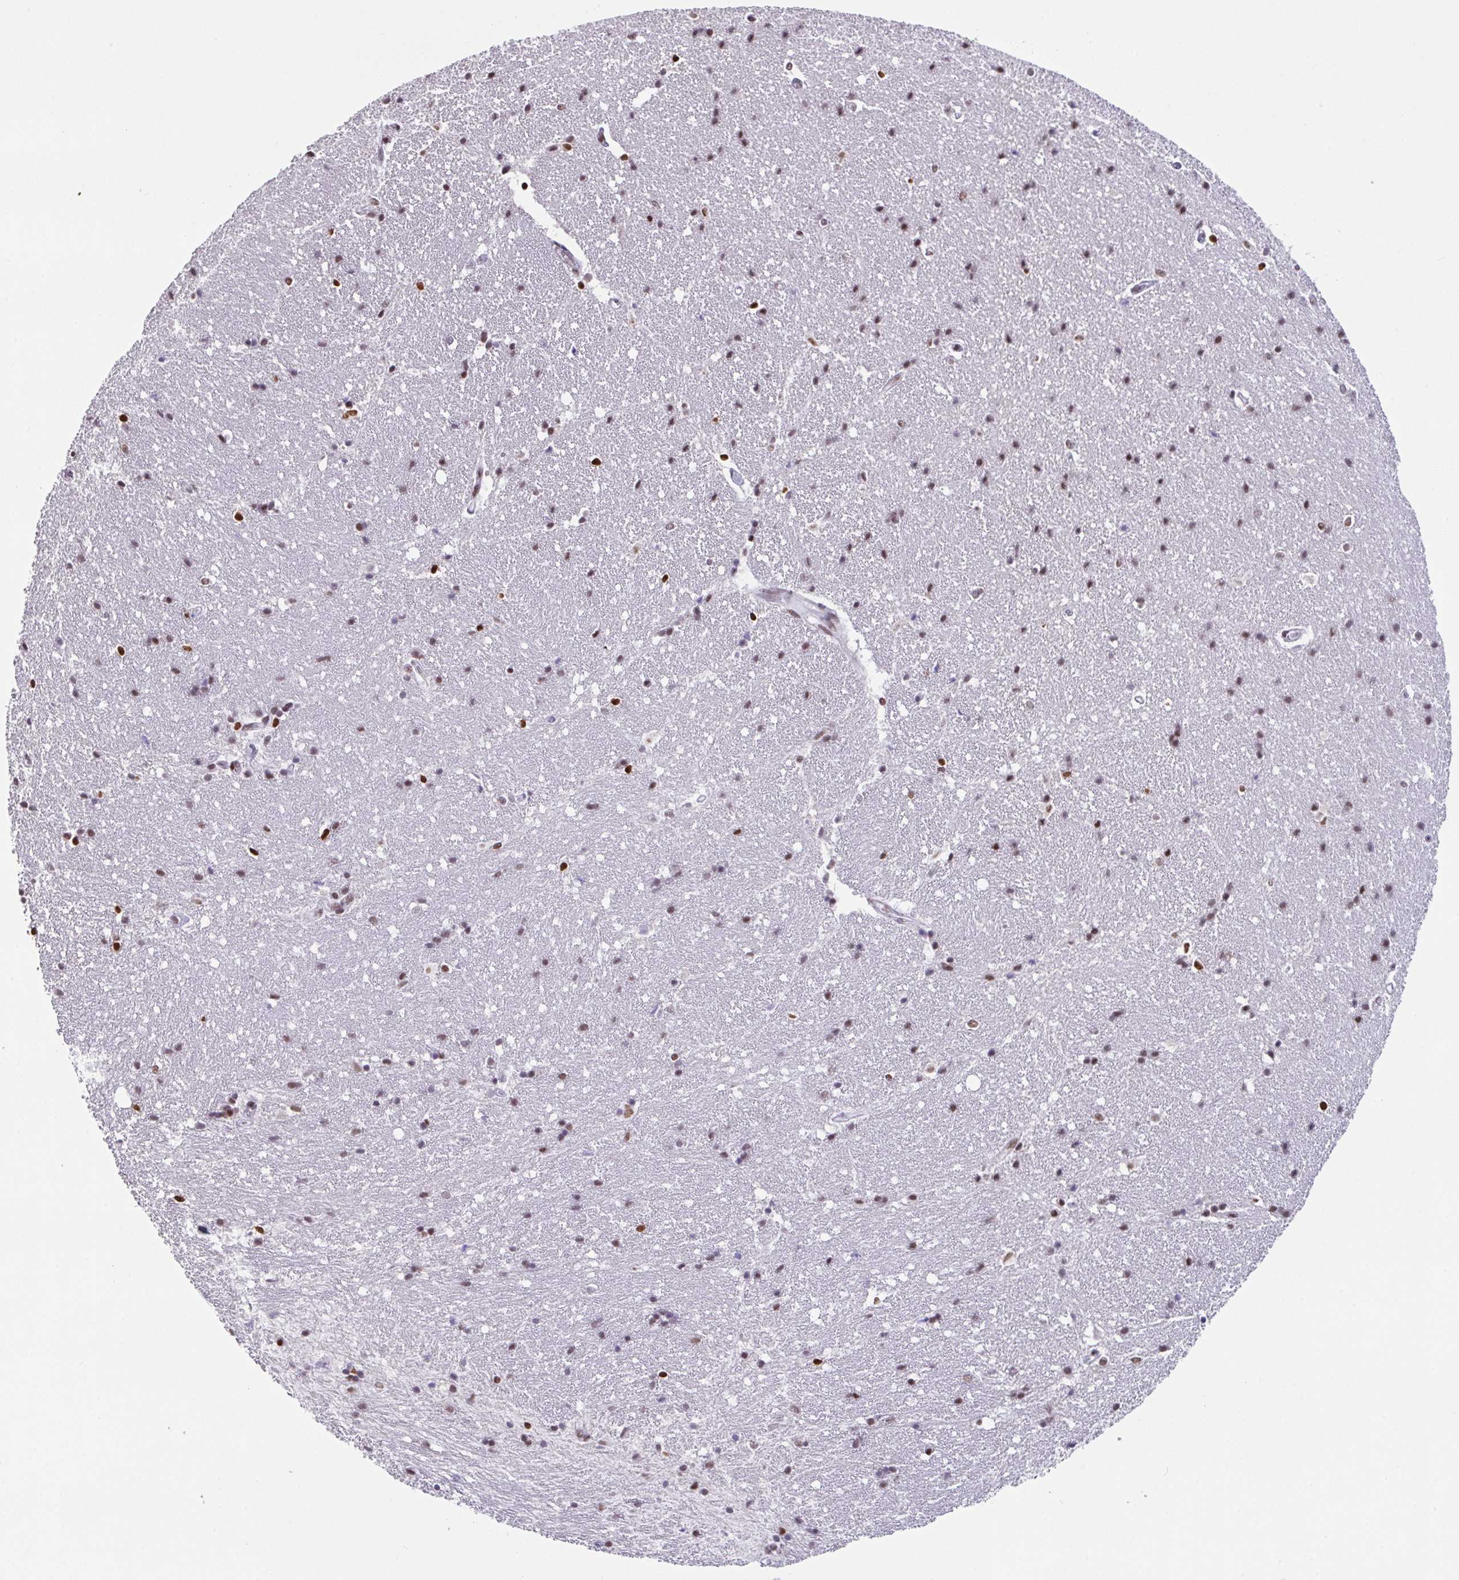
{"staining": {"intensity": "moderate", "quantity": ">75%", "location": "nuclear"}, "tissue": "hippocampus", "cell_type": "Glial cells", "image_type": "normal", "snomed": [{"axis": "morphology", "description": "Normal tissue, NOS"}, {"axis": "topography", "description": "Hippocampus"}], "caption": "High-magnification brightfield microscopy of unremarkable hippocampus stained with DAB (brown) and counterstained with hematoxylin (blue). glial cells exhibit moderate nuclear staining is seen in approximately>75% of cells. Using DAB (brown) and hematoxylin (blue) stains, captured at high magnification using brightfield microscopy.", "gene": "CLP1", "patient": {"sex": "male", "age": 63}}